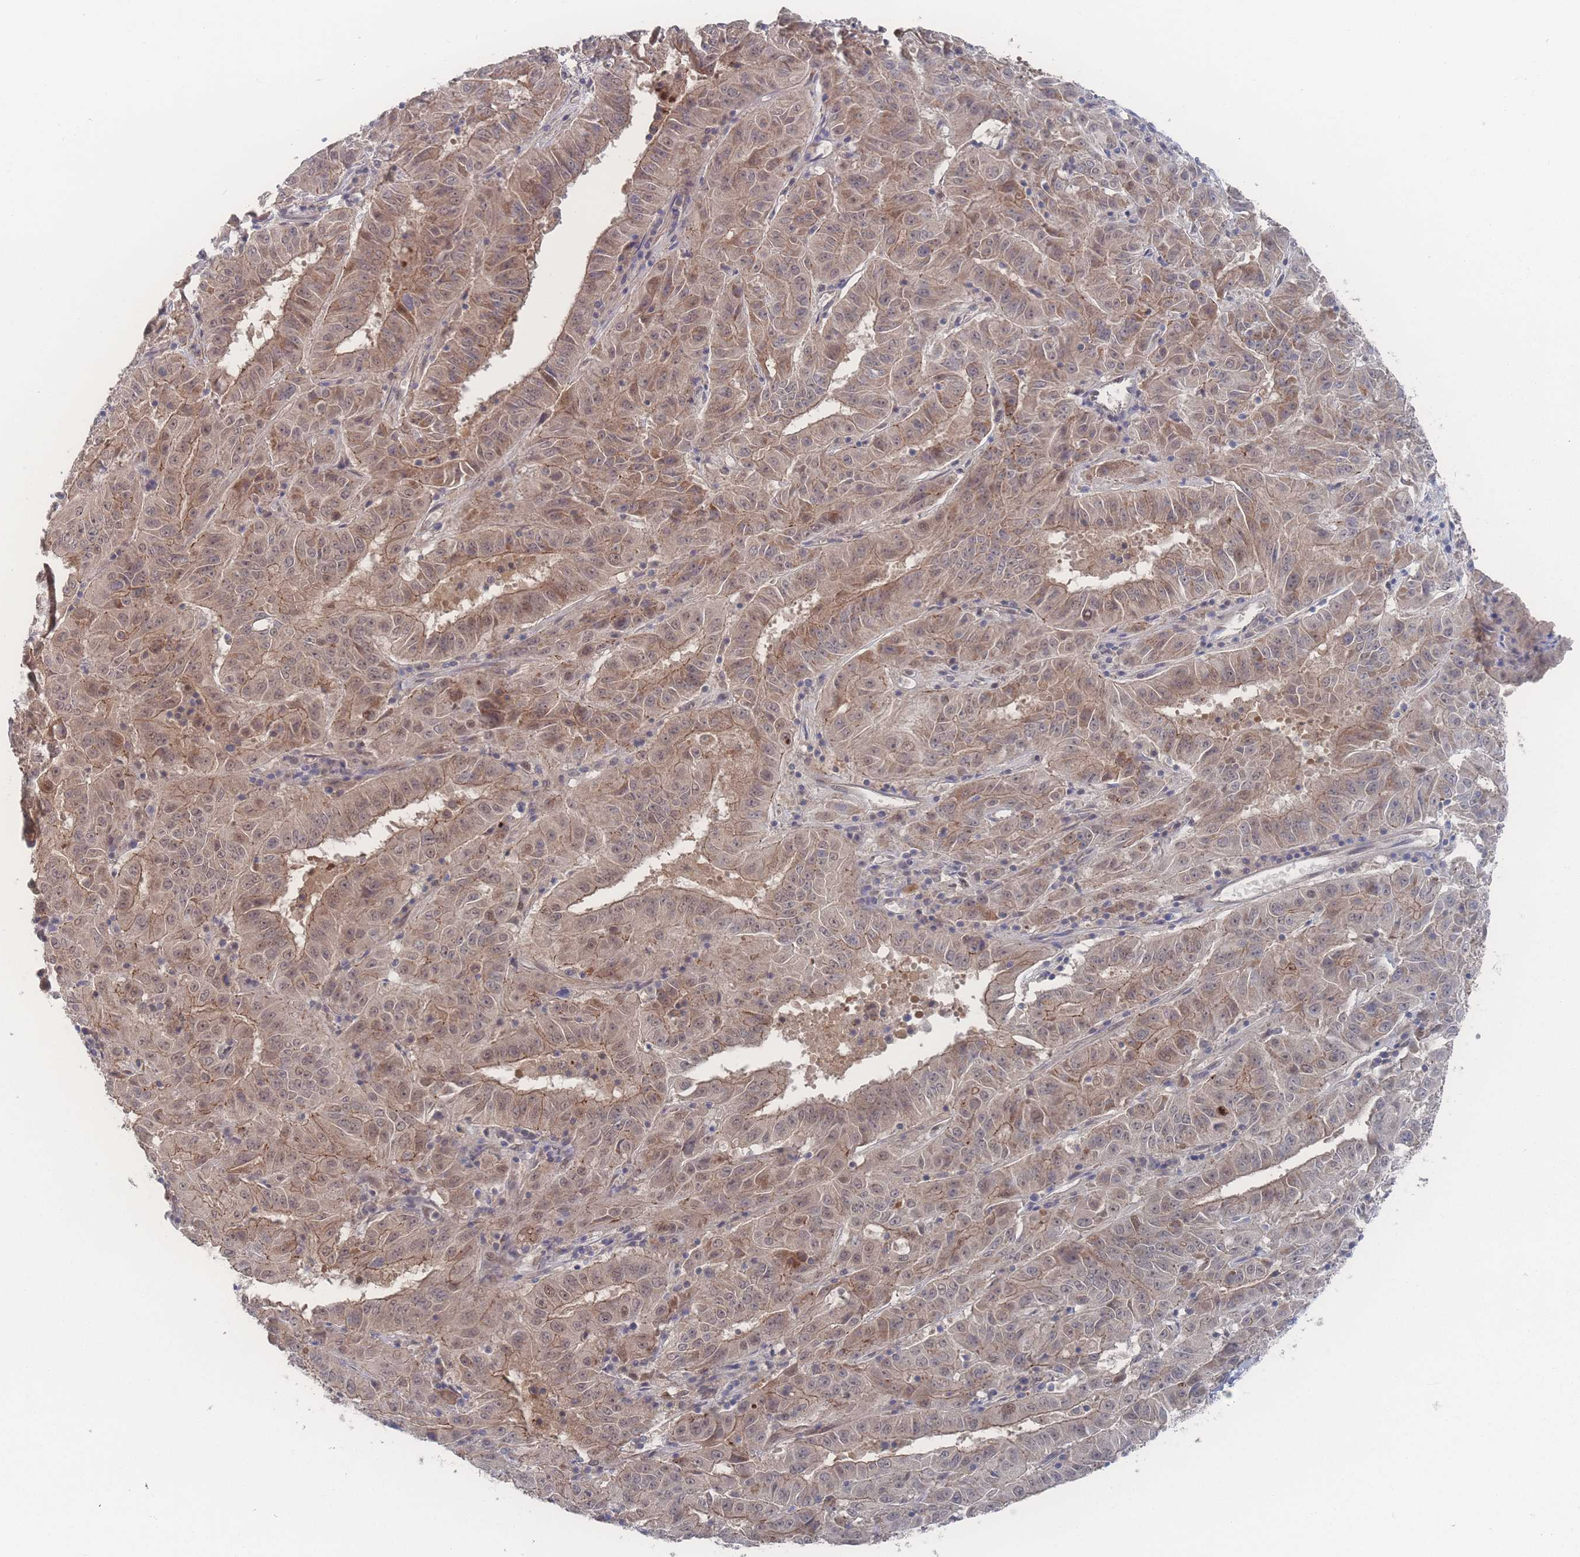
{"staining": {"intensity": "moderate", "quantity": "25%-75%", "location": "cytoplasmic/membranous,nuclear"}, "tissue": "pancreatic cancer", "cell_type": "Tumor cells", "image_type": "cancer", "snomed": [{"axis": "morphology", "description": "Adenocarcinoma, NOS"}, {"axis": "topography", "description": "Pancreas"}], "caption": "Protein staining of pancreatic cancer tissue exhibits moderate cytoplasmic/membranous and nuclear positivity in approximately 25%-75% of tumor cells.", "gene": "NBEAL1", "patient": {"sex": "male", "age": 63}}